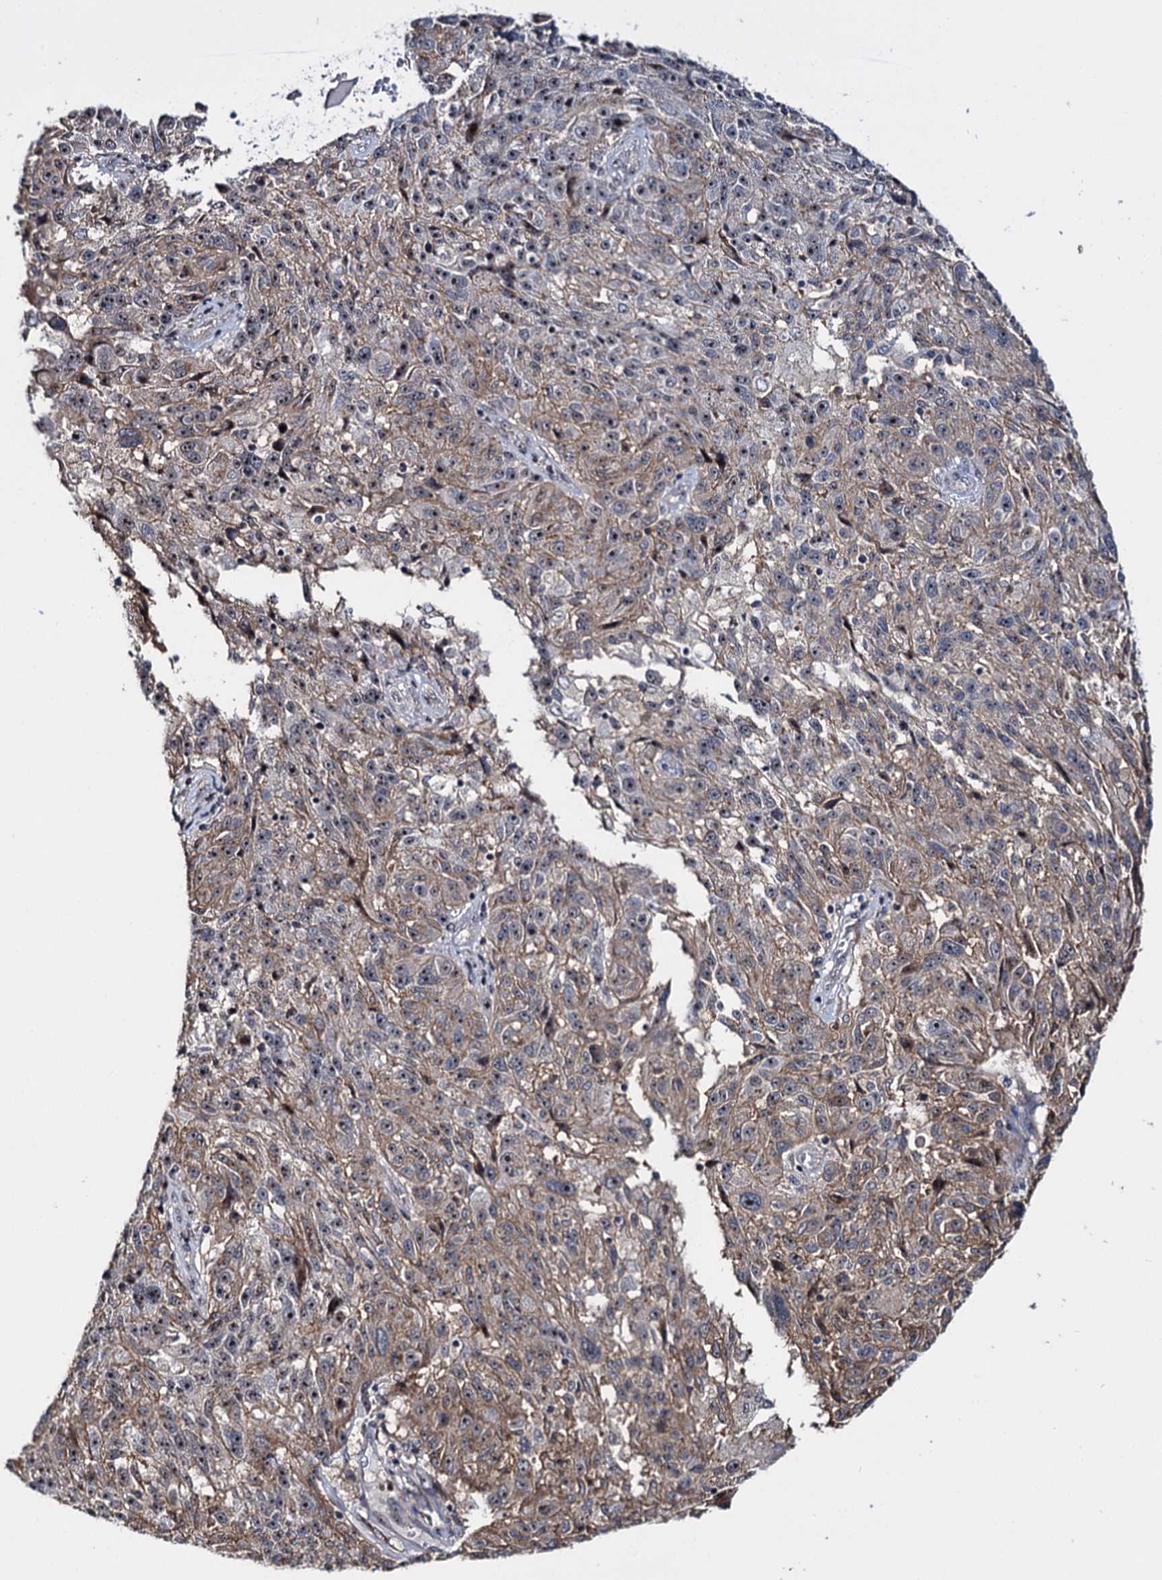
{"staining": {"intensity": "weak", "quantity": "25%-75%", "location": "cytoplasmic/membranous,nuclear"}, "tissue": "melanoma", "cell_type": "Tumor cells", "image_type": "cancer", "snomed": [{"axis": "morphology", "description": "Malignant melanoma, NOS"}, {"axis": "topography", "description": "Skin"}], "caption": "An IHC photomicrograph of neoplastic tissue is shown. Protein staining in brown shows weak cytoplasmic/membranous and nuclear positivity in malignant melanoma within tumor cells.", "gene": "SUPT20H", "patient": {"sex": "male", "age": 53}}